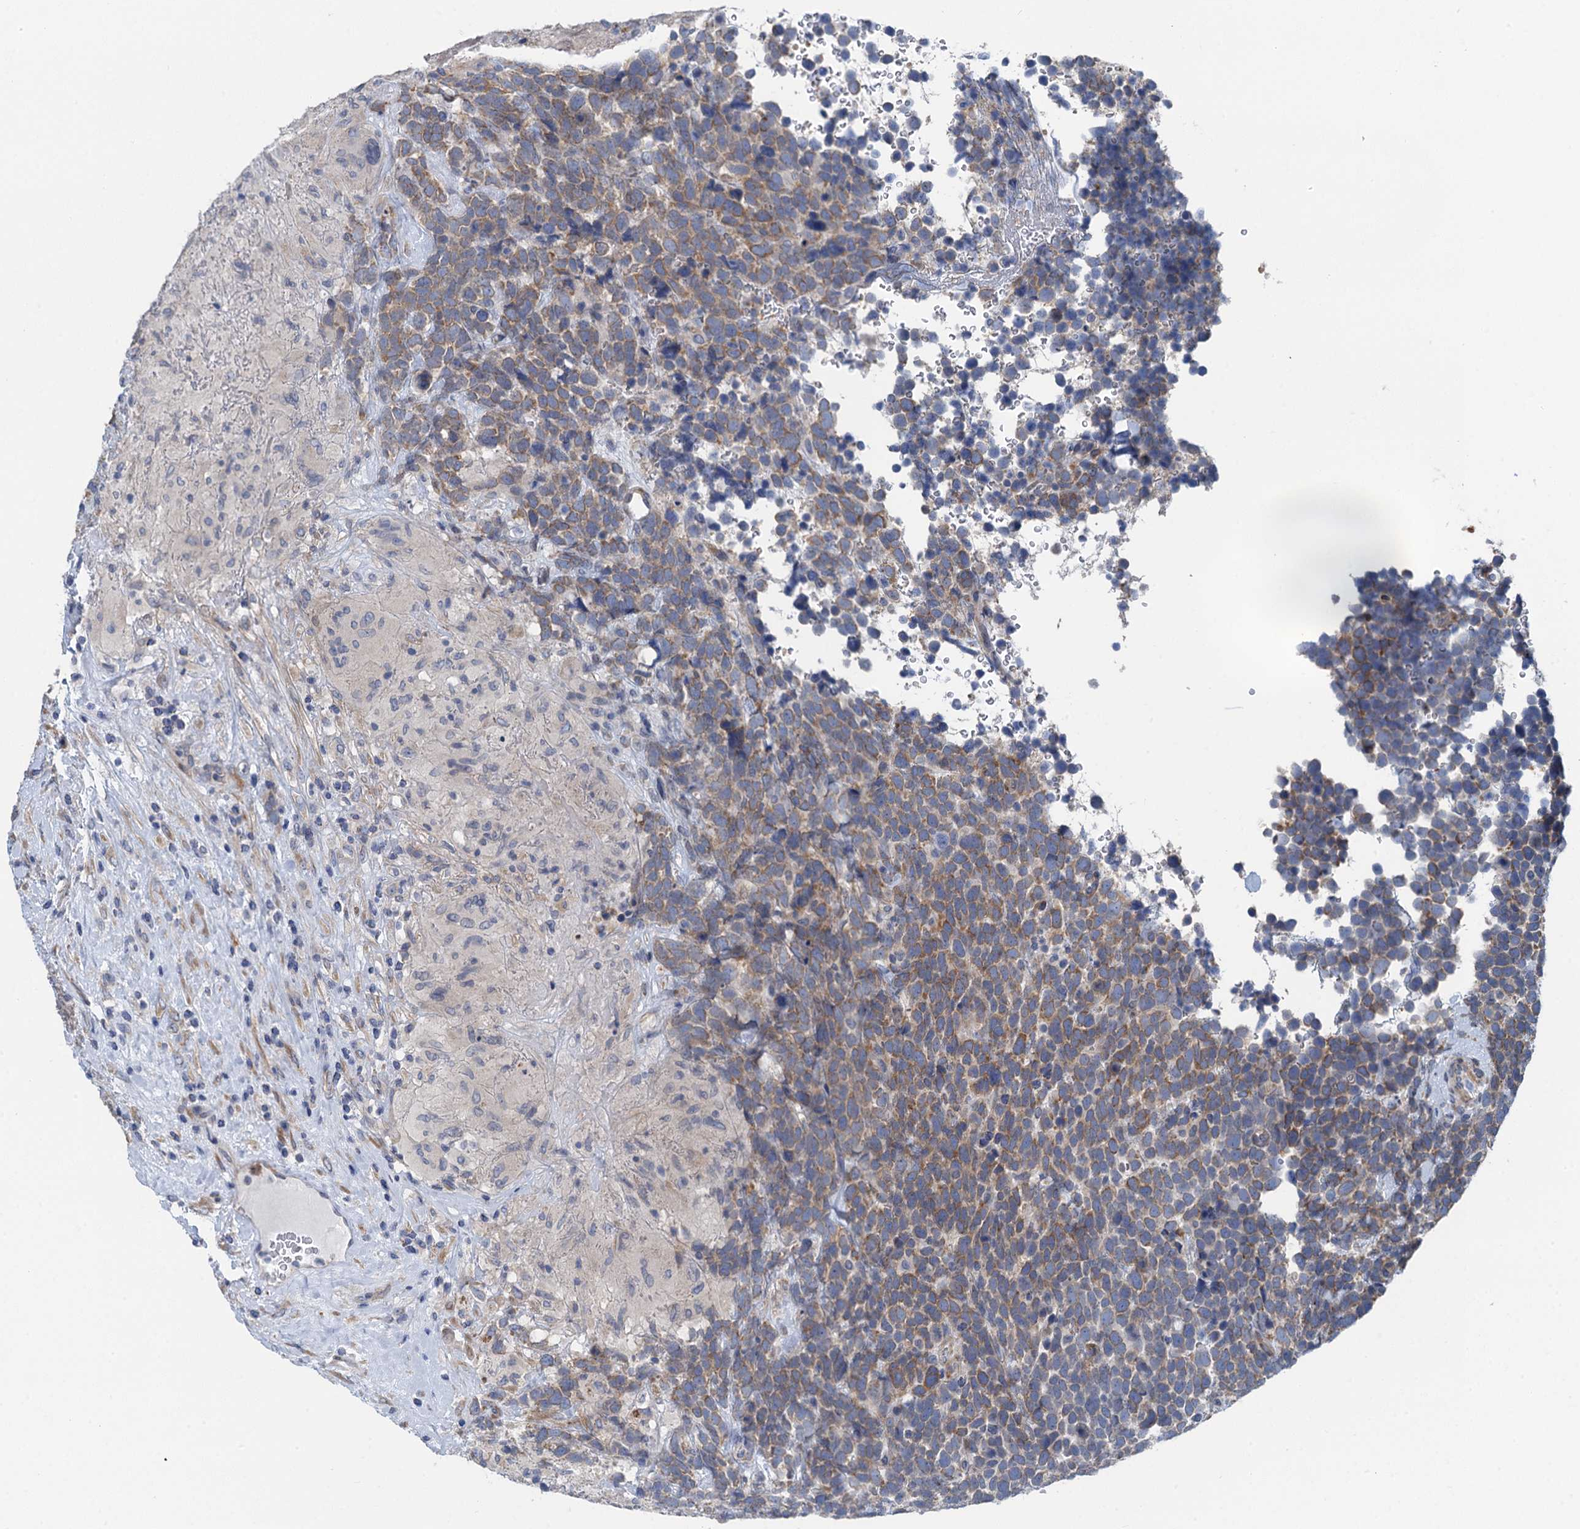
{"staining": {"intensity": "moderate", "quantity": "25%-75%", "location": "cytoplasmic/membranous"}, "tissue": "urothelial cancer", "cell_type": "Tumor cells", "image_type": "cancer", "snomed": [{"axis": "morphology", "description": "Urothelial carcinoma, High grade"}, {"axis": "topography", "description": "Urinary bladder"}], "caption": "High-magnification brightfield microscopy of urothelial cancer stained with DAB (brown) and counterstained with hematoxylin (blue). tumor cells exhibit moderate cytoplasmic/membranous expression is appreciated in approximately25%-75% of cells.", "gene": "POGLUT3", "patient": {"sex": "female", "age": 82}}